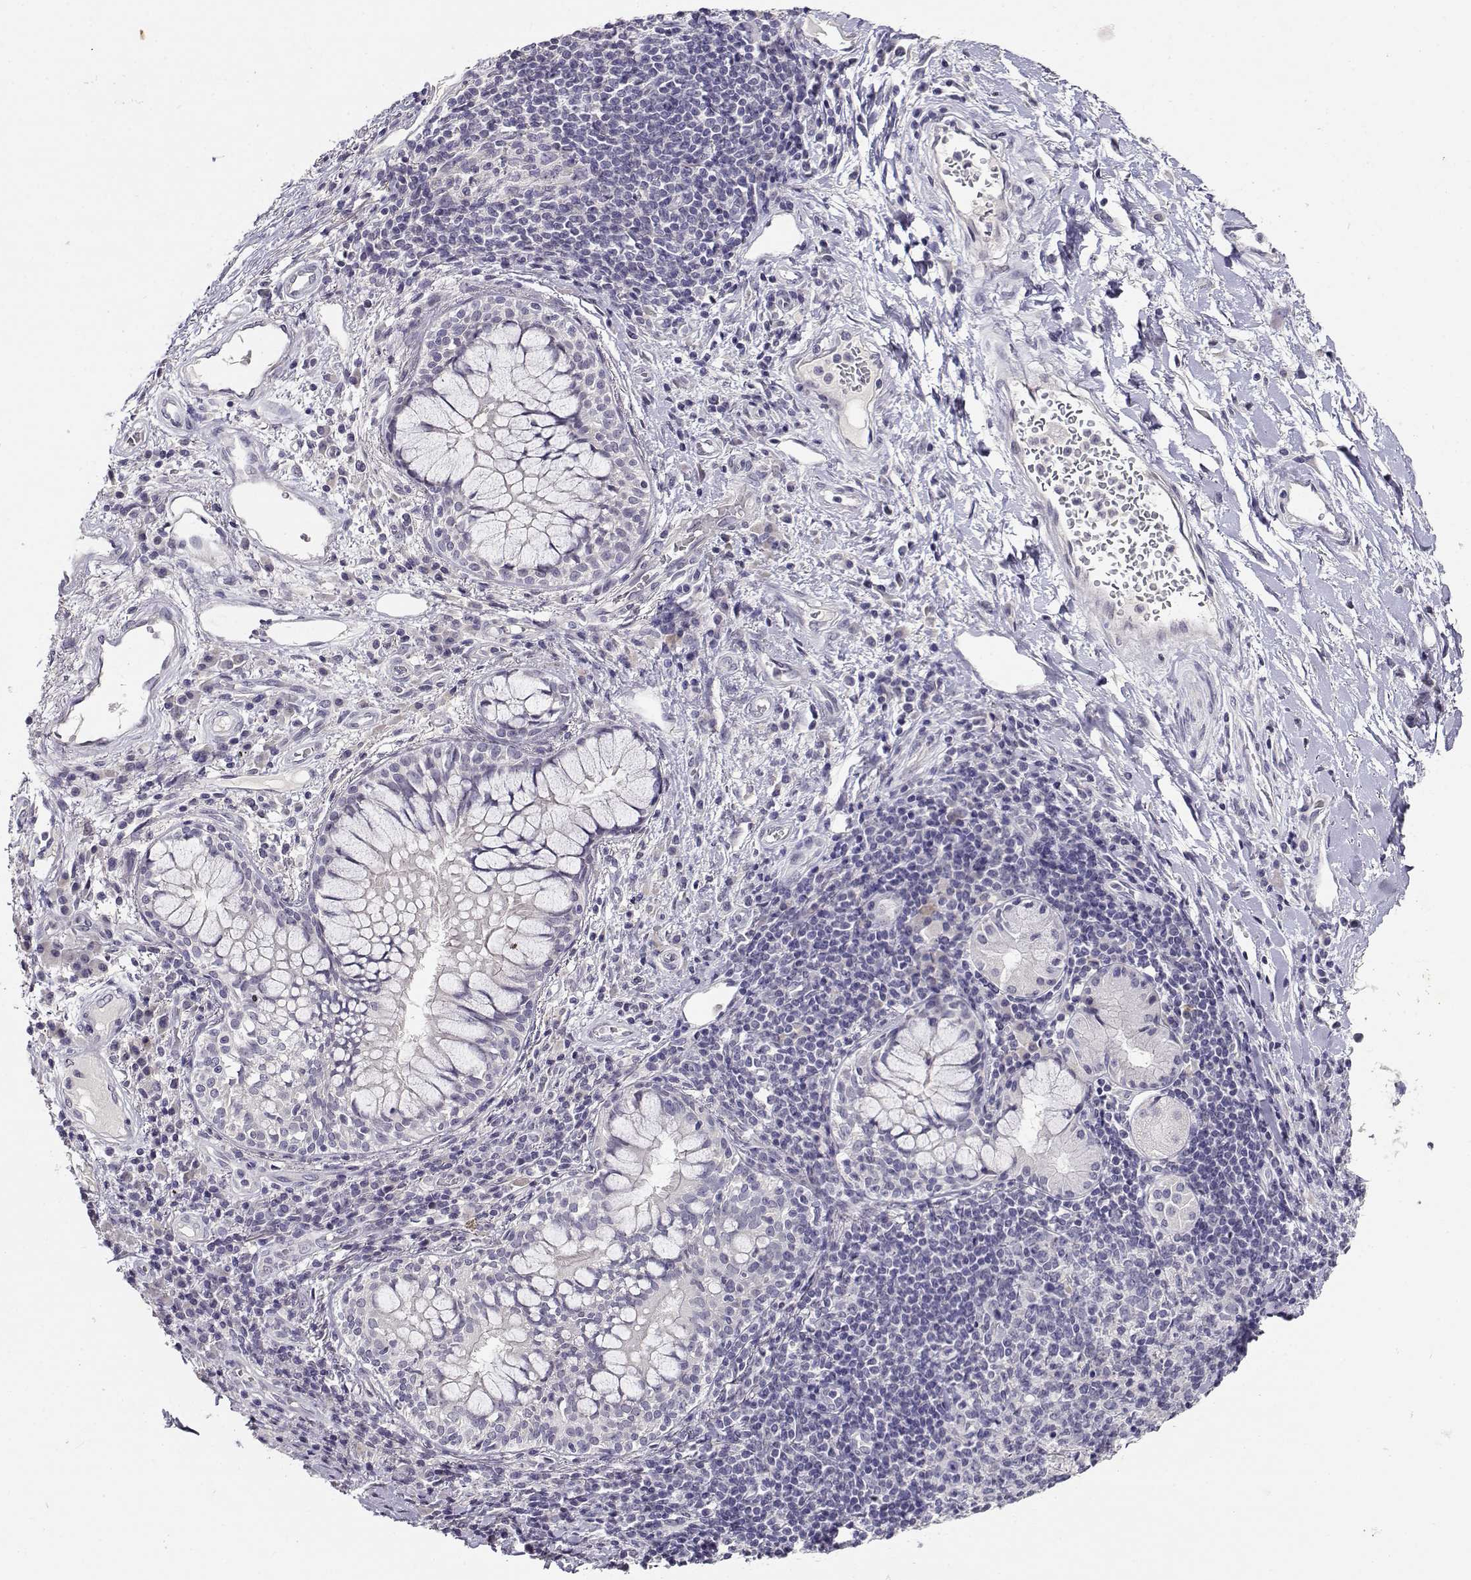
{"staining": {"intensity": "negative", "quantity": "none", "location": "none"}, "tissue": "lung cancer", "cell_type": "Tumor cells", "image_type": "cancer", "snomed": [{"axis": "morphology", "description": "Normal tissue, NOS"}, {"axis": "morphology", "description": "Squamous cell carcinoma, NOS"}, {"axis": "topography", "description": "Bronchus"}, {"axis": "topography", "description": "Lung"}], "caption": "Immunohistochemistry histopathology image of lung squamous cell carcinoma stained for a protein (brown), which reveals no expression in tumor cells.", "gene": "RHOXF2", "patient": {"sex": "male", "age": 64}}